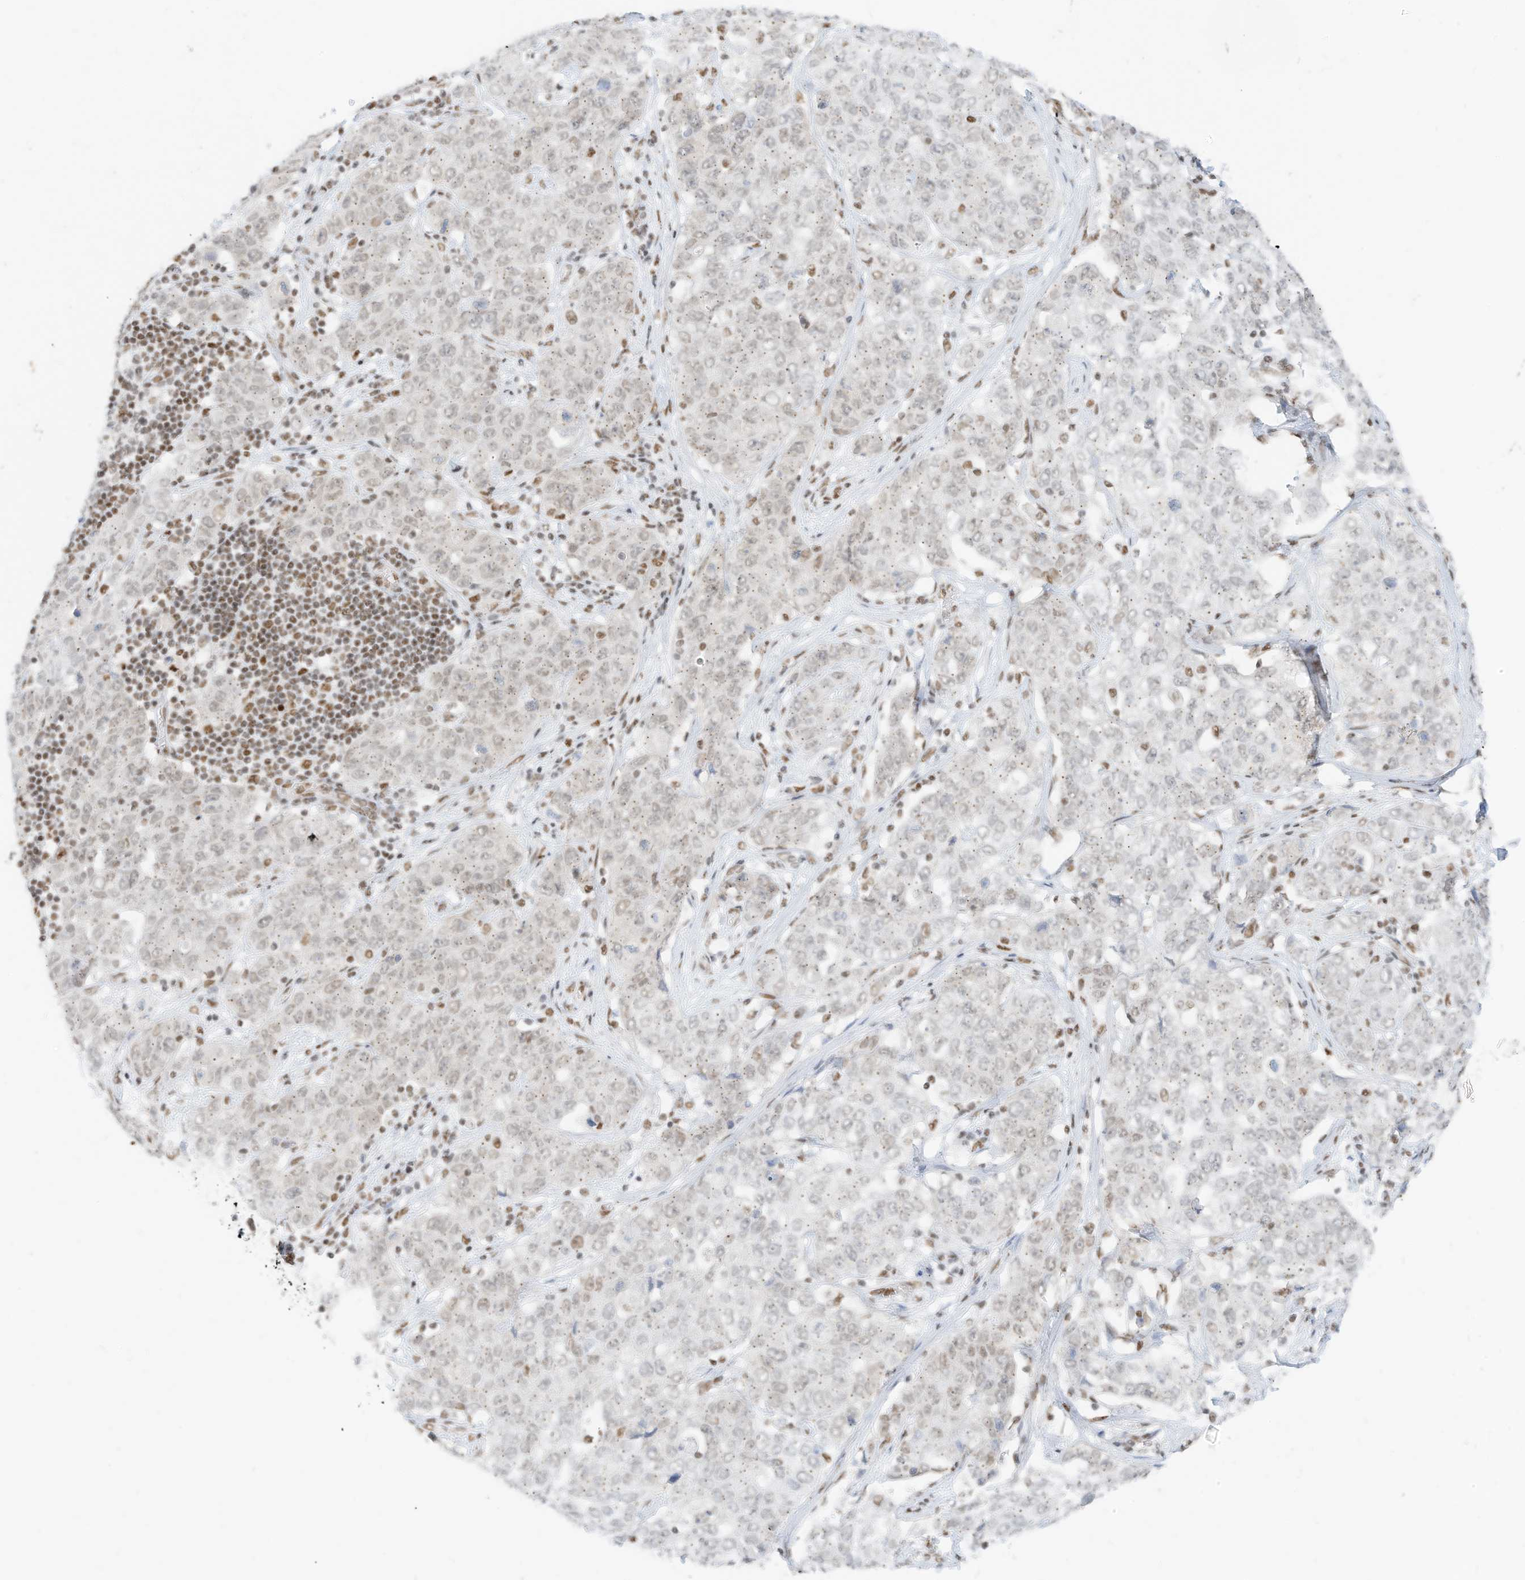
{"staining": {"intensity": "weak", "quantity": "25%-75%", "location": "nuclear"}, "tissue": "stomach cancer", "cell_type": "Tumor cells", "image_type": "cancer", "snomed": [{"axis": "morphology", "description": "Normal tissue, NOS"}, {"axis": "morphology", "description": "Adenocarcinoma, NOS"}, {"axis": "topography", "description": "Lymph node"}, {"axis": "topography", "description": "Stomach"}], "caption": "Immunohistochemistry (DAB (3,3'-diaminobenzidine)) staining of human stomach cancer (adenocarcinoma) reveals weak nuclear protein staining in approximately 25%-75% of tumor cells.", "gene": "SMARCA2", "patient": {"sex": "male", "age": 48}}